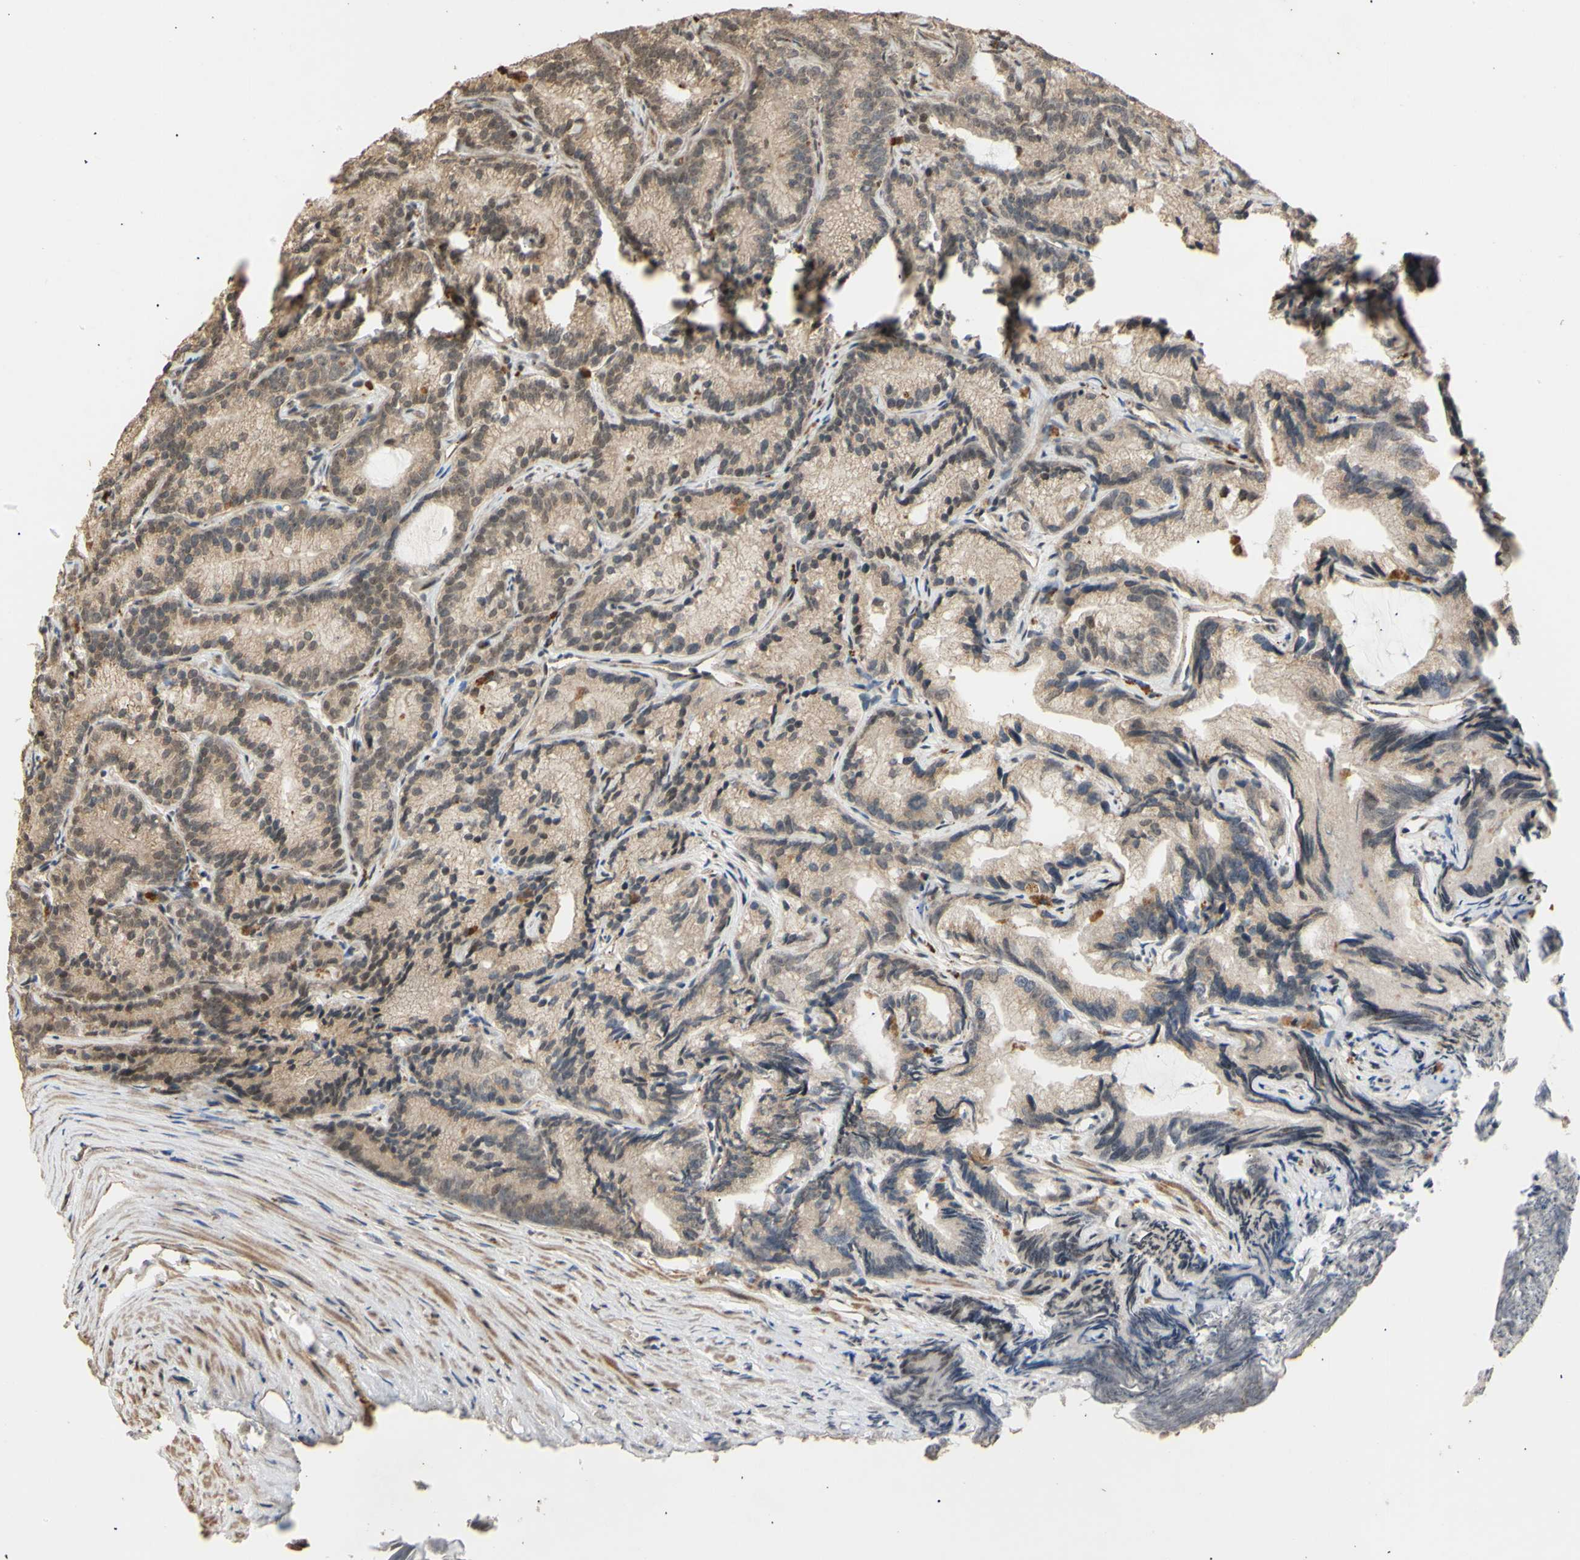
{"staining": {"intensity": "weak", "quantity": ">75%", "location": "cytoplasmic/membranous"}, "tissue": "prostate cancer", "cell_type": "Tumor cells", "image_type": "cancer", "snomed": [{"axis": "morphology", "description": "Adenocarcinoma, Low grade"}, {"axis": "topography", "description": "Prostate"}], "caption": "Prostate cancer (low-grade adenocarcinoma) was stained to show a protein in brown. There is low levels of weak cytoplasmic/membranous expression in approximately >75% of tumor cells. The staining was performed using DAB, with brown indicating positive protein expression. Nuclei are stained blue with hematoxylin.", "gene": "GTF2E2", "patient": {"sex": "male", "age": 89}}